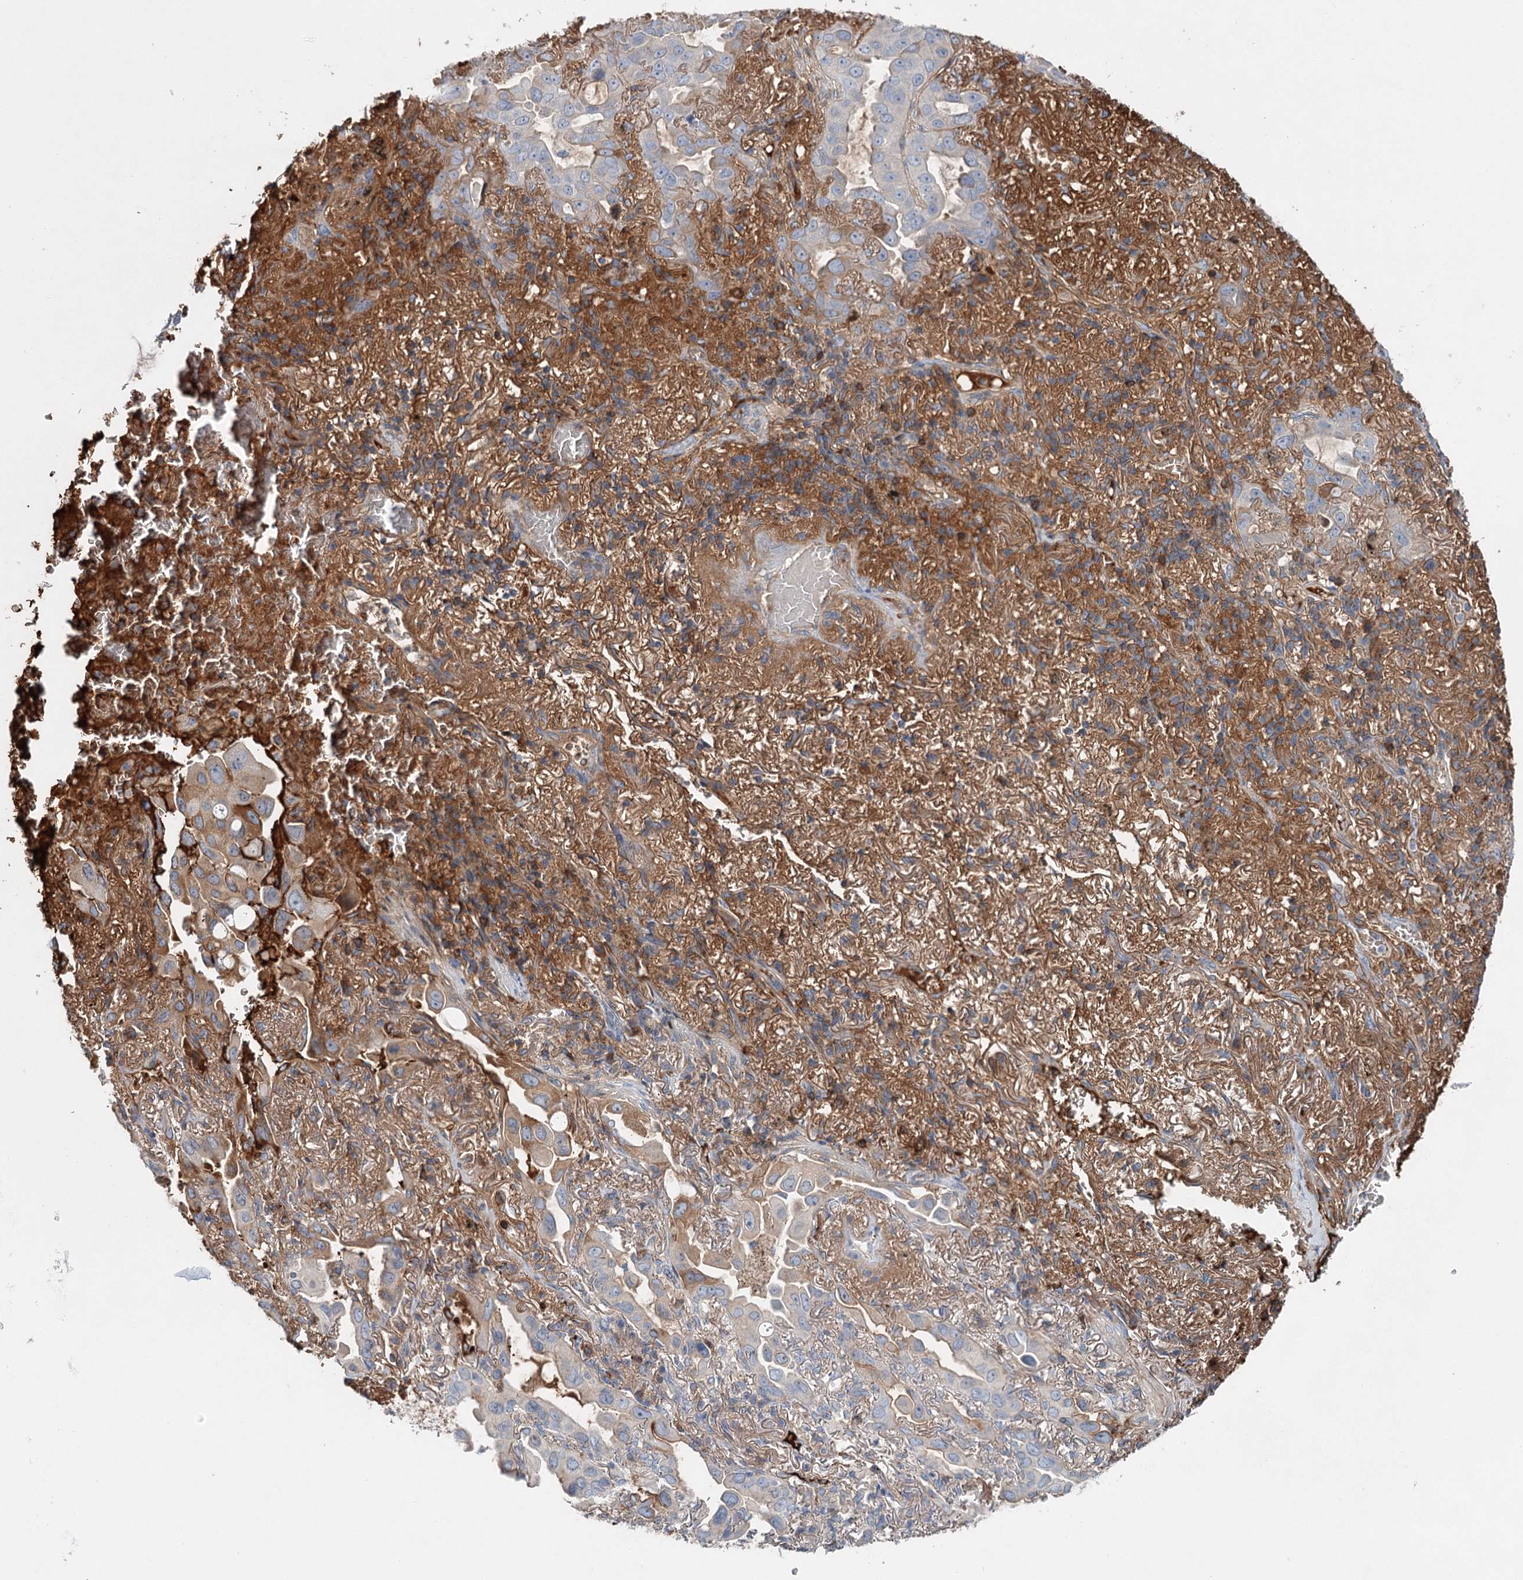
{"staining": {"intensity": "moderate", "quantity": "<25%", "location": "cytoplasmic/membranous"}, "tissue": "lung cancer", "cell_type": "Tumor cells", "image_type": "cancer", "snomed": [{"axis": "morphology", "description": "Adenocarcinoma, NOS"}, {"axis": "topography", "description": "Lung"}], "caption": "Protein staining by immunohistochemistry shows moderate cytoplasmic/membranous positivity in about <25% of tumor cells in lung cancer. (IHC, brightfield microscopy, high magnification).", "gene": "ALKBH8", "patient": {"sex": "male", "age": 64}}